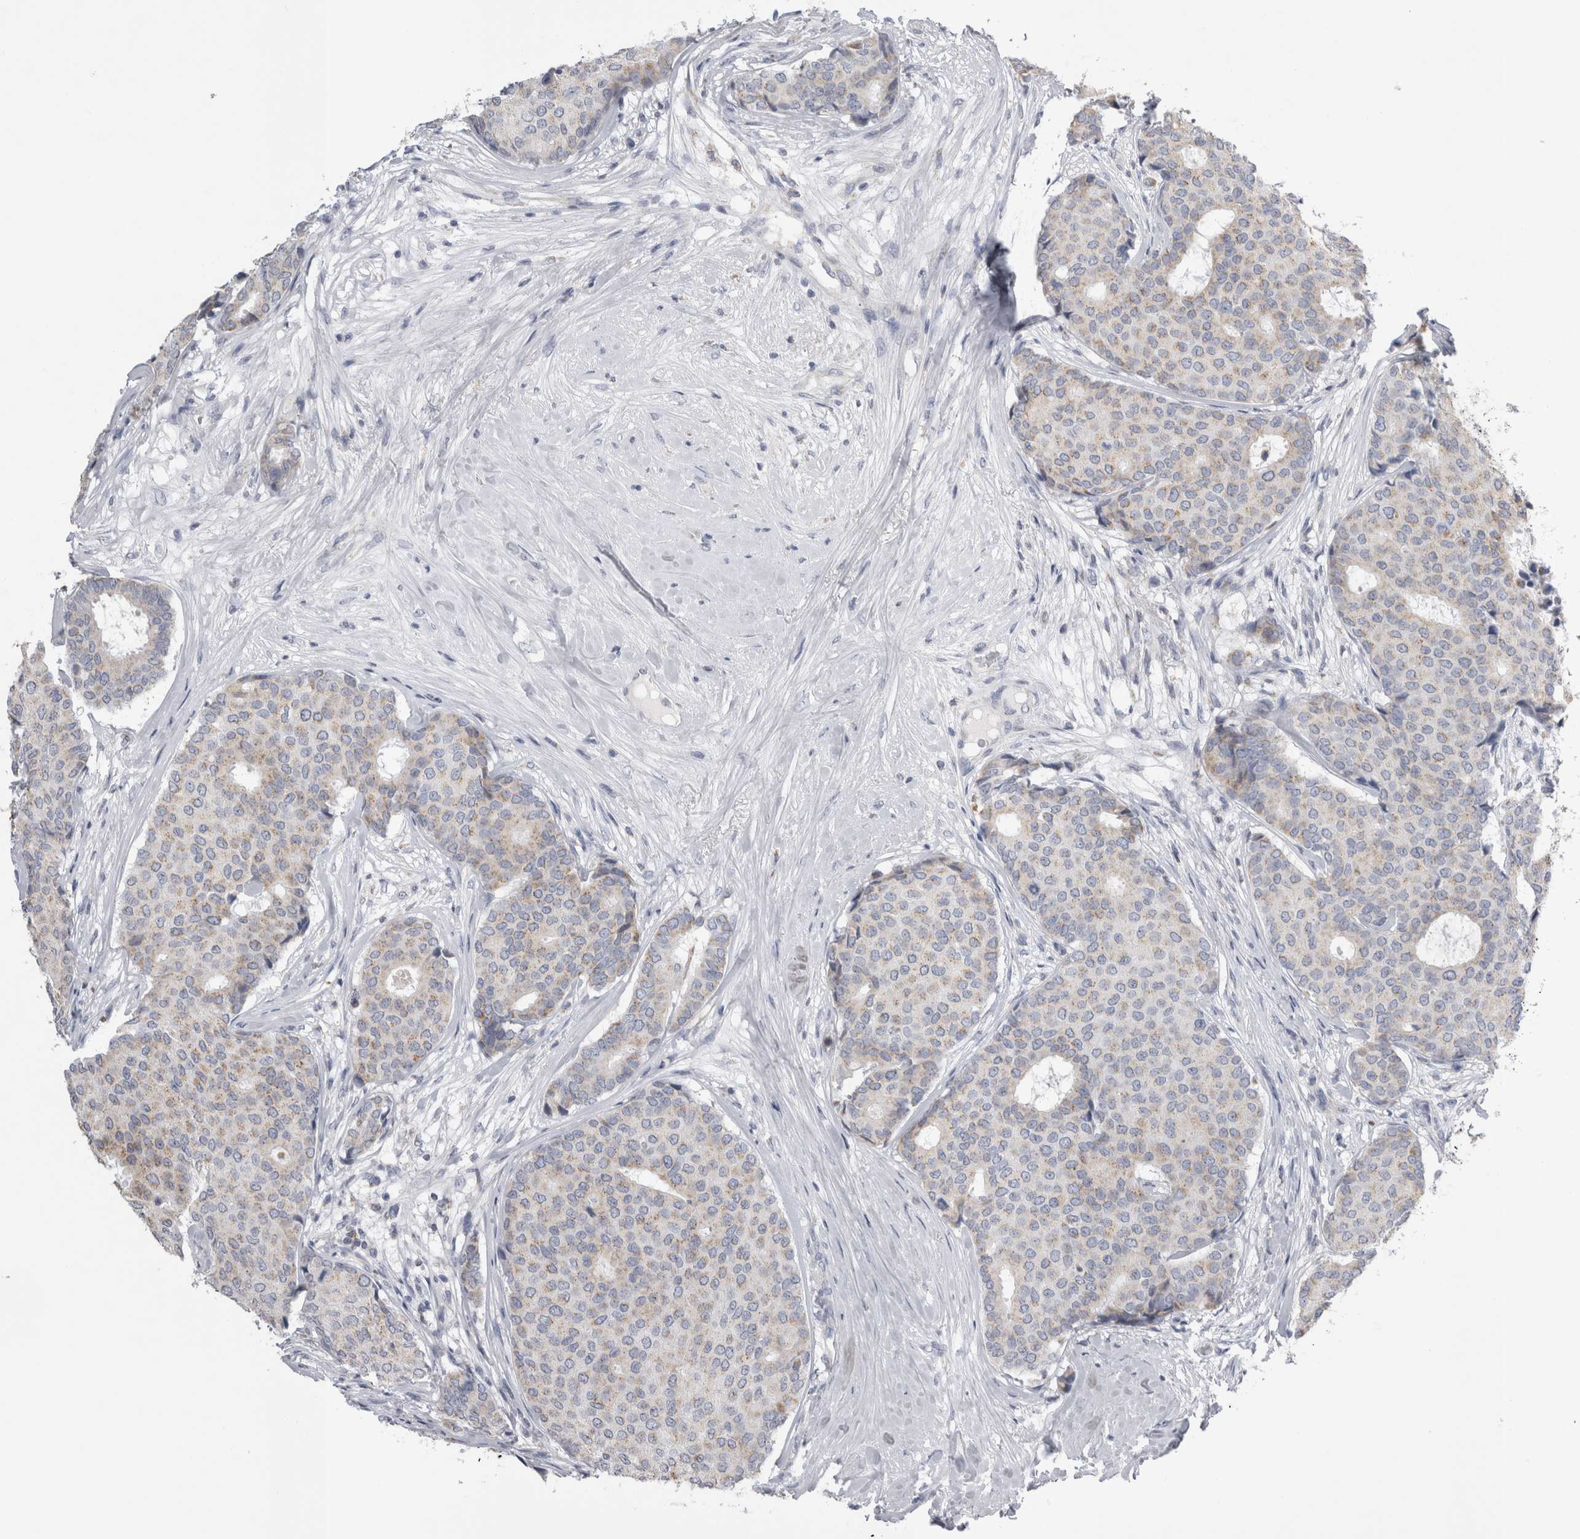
{"staining": {"intensity": "weak", "quantity": "25%-75%", "location": "cytoplasmic/membranous"}, "tissue": "breast cancer", "cell_type": "Tumor cells", "image_type": "cancer", "snomed": [{"axis": "morphology", "description": "Duct carcinoma"}, {"axis": "topography", "description": "Breast"}], "caption": "Immunohistochemical staining of breast cancer exhibits weak cytoplasmic/membranous protein staining in about 25%-75% of tumor cells.", "gene": "DHRS4", "patient": {"sex": "female", "age": 75}}